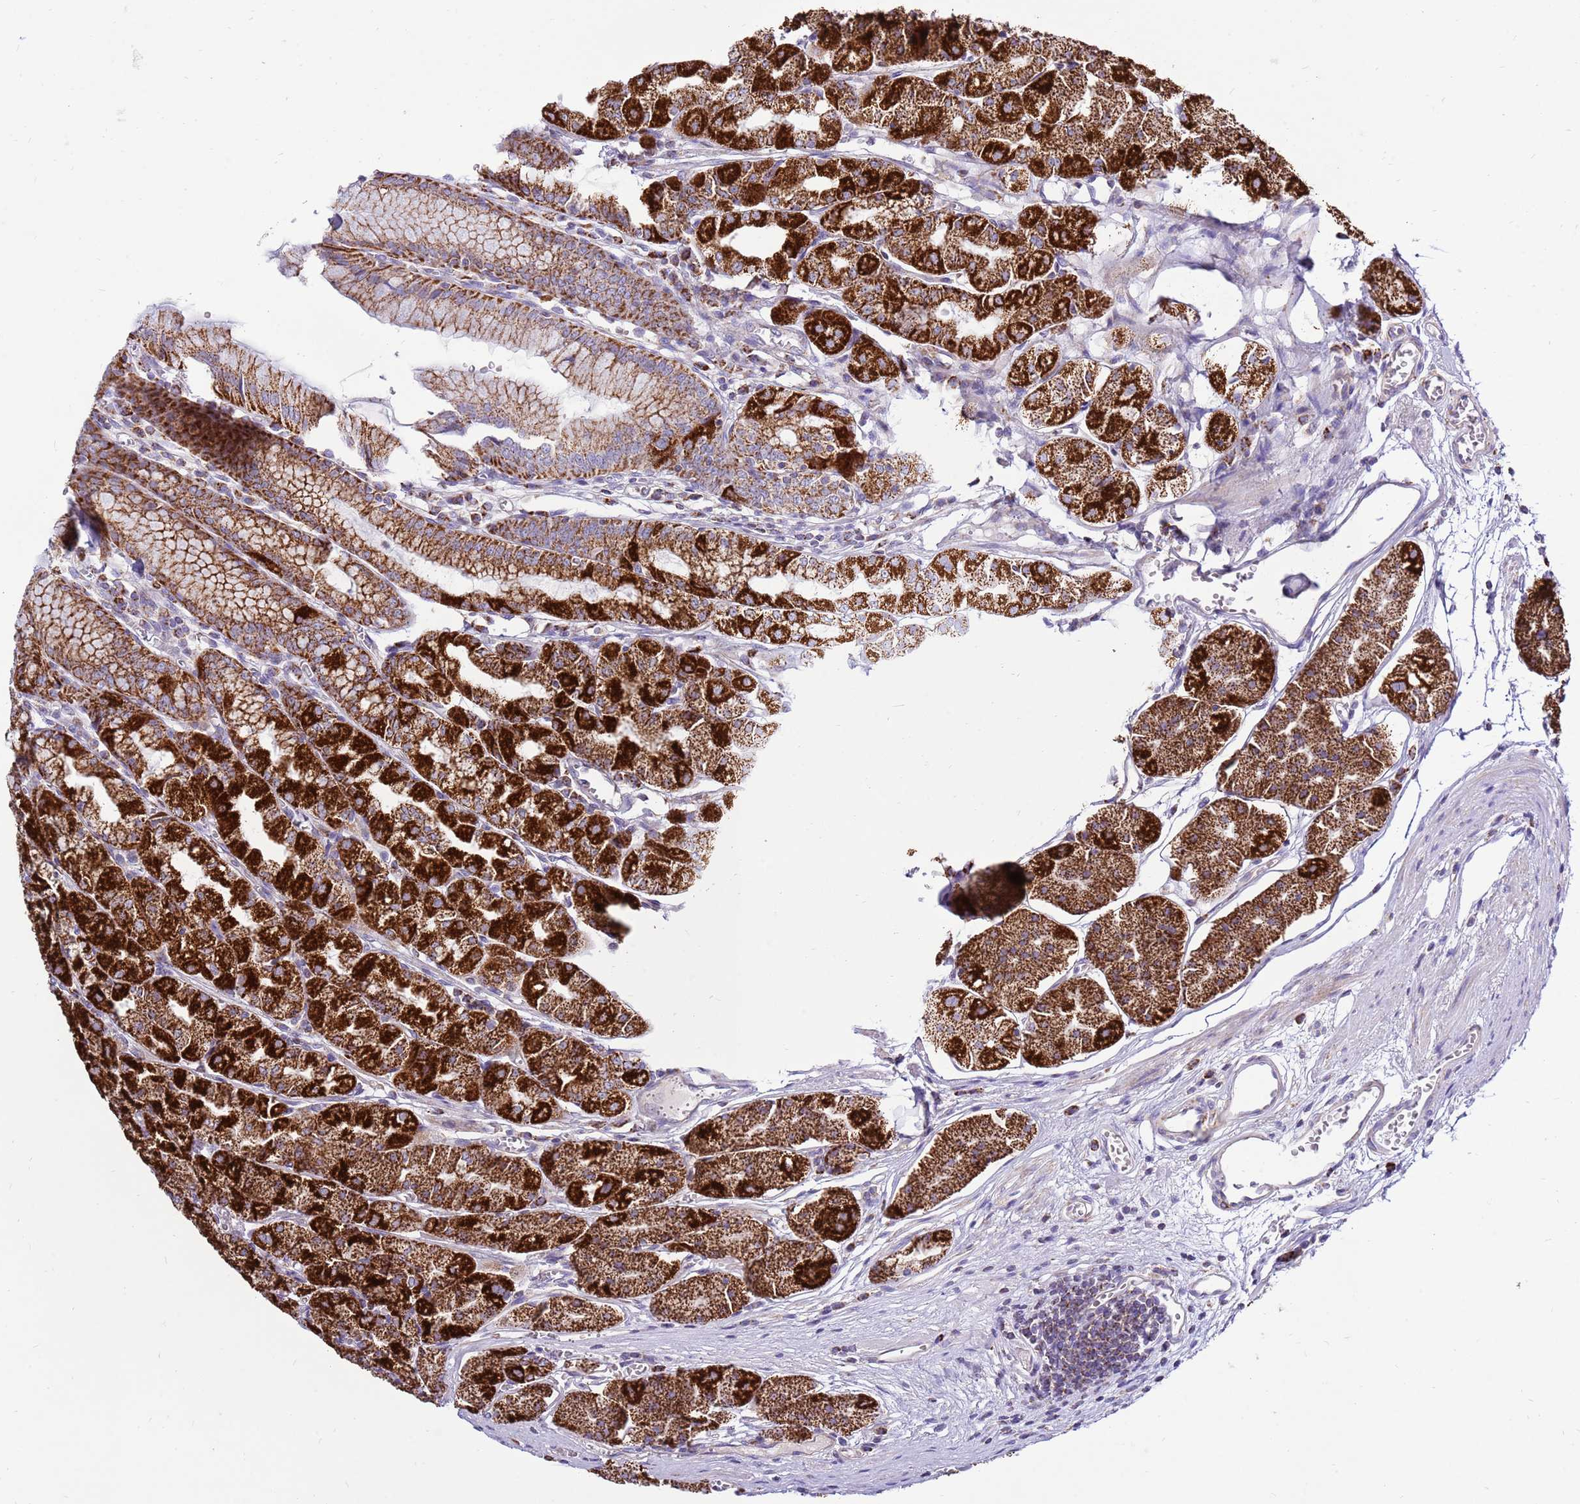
{"staining": {"intensity": "strong", "quantity": ">75%", "location": "cytoplasmic/membranous"}, "tissue": "stomach", "cell_type": "Glandular cells", "image_type": "normal", "snomed": [{"axis": "morphology", "description": "Normal tissue, NOS"}, {"axis": "topography", "description": "Stomach"}], "caption": "The histopathology image reveals staining of unremarkable stomach, revealing strong cytoplasmic/membranous protein expression (brown color) within glandular cells. Immunohistochemistry stains the protein of interest in brown and the nuclei are stained blue.", "gene": "IGF1R", "patient": {"sex": "male", "age": 55}}